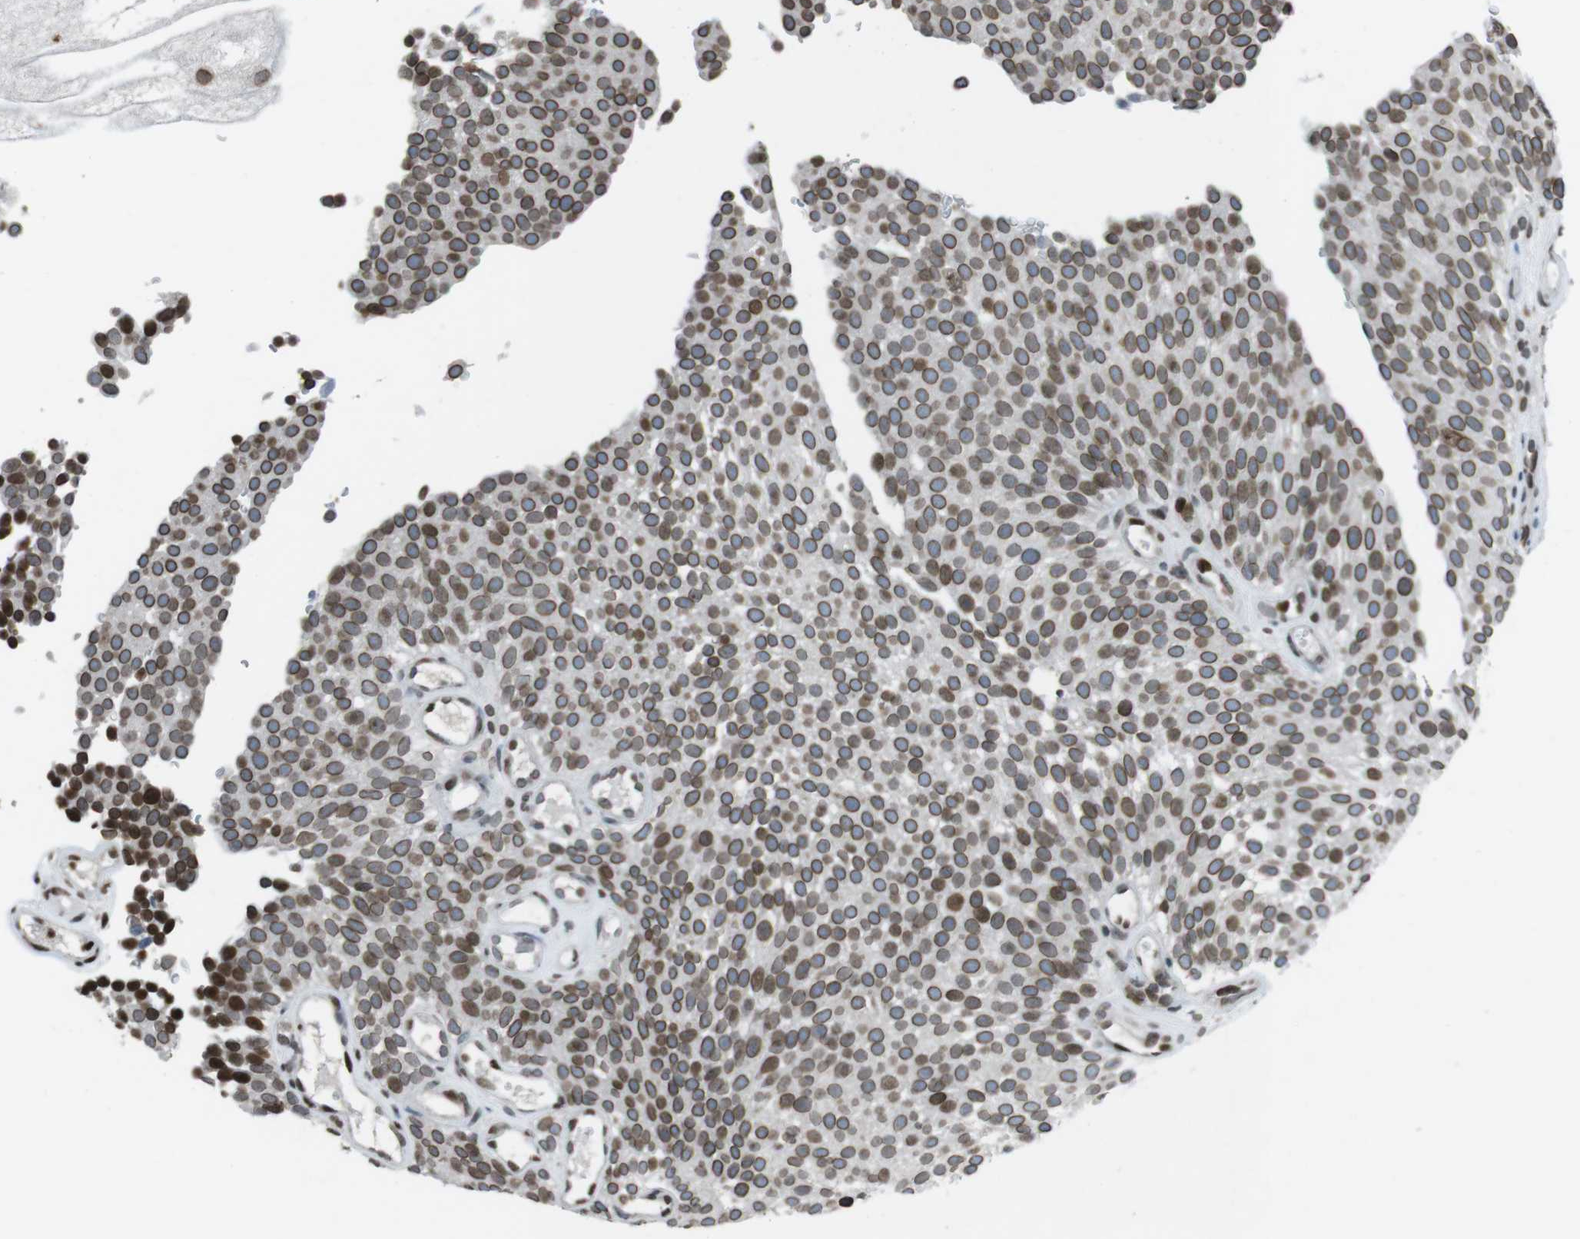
{"staining": {"intensity": "strong", "quantity": ">75%", "location": "cytoplasmic/membranous,nuclear"}, "tissue": "urothelial cancer", "cell_type": "Tumor cells", "image_type": "cancer", "snomed": [{"axis": "morphology", "description": "Urothelial carcinoma, Low grade"}, {"axis": "topography", "description": "Urinary bladder"}], "caption": "High-magnification brightfield microscopy of urothelial cancer stained with DAB (brown) and counterstained with hematoxylin (blue). tumor cells exhibit strong cytoplasmic/membranous and nuclear positivity is appreciated in approximately>75% of cells. Nuclei are stained in blue.", "gene": "MAD1L1", "patient": {"sex": "male", "age": 78}}